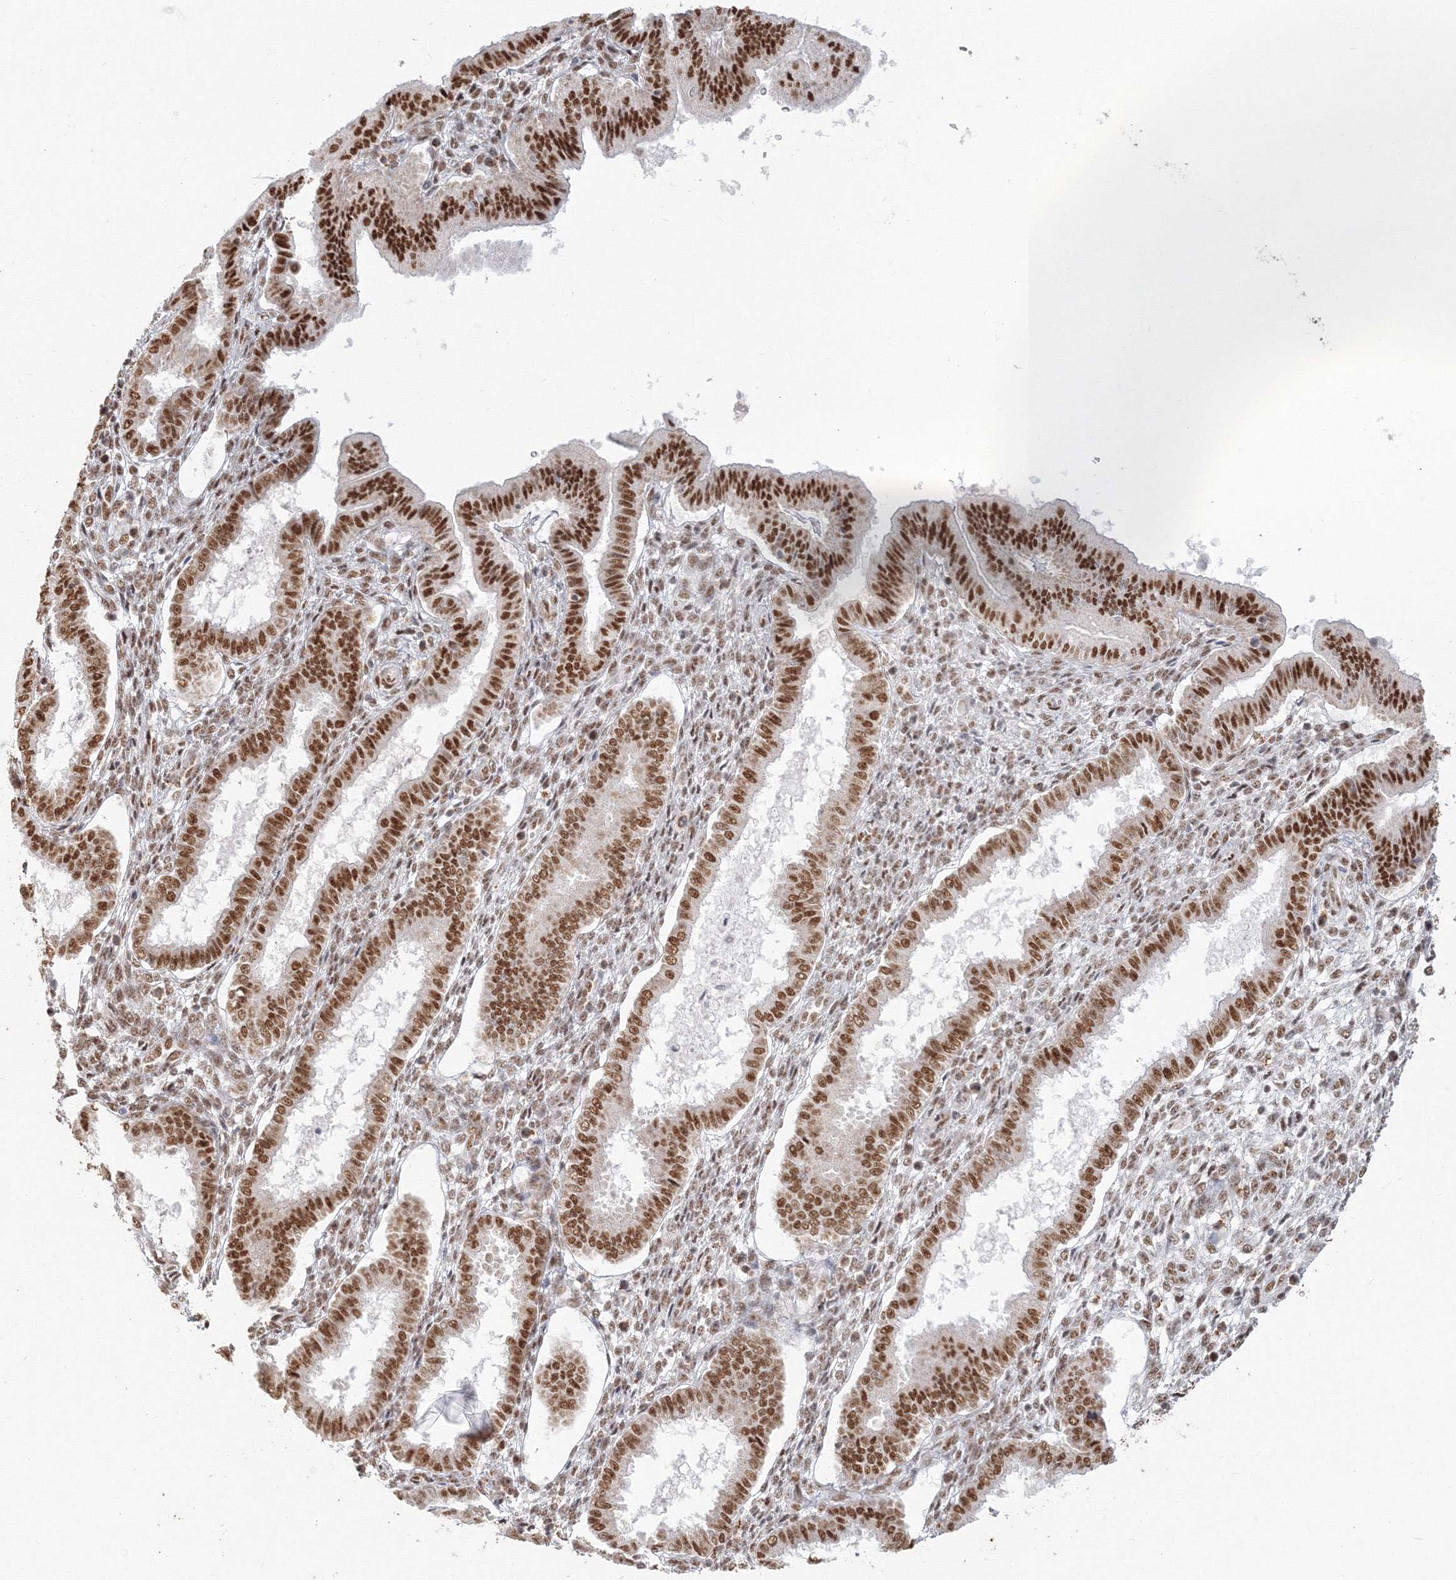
{"staining": {"intensity": "moderate", "quantity": "25%-75%", "location": "nuclear"}, "tissue": "endometrium", "cell_type": "Cells in endometrial stroma", "image_type": "normal", "snomed": [{"axis": "morphology", "description": "Normal tissue, NOS"}, {"axis": "topography", "description": "Endometrium"}], "caption": "Human endometrium stained for a protein (brown) shows moderate nuclear positive staining in approximately 25%-75% of cells in endometrial stroma.", "gene": "PPP4R2", "patient": {"sex": "female", "age": 24}}